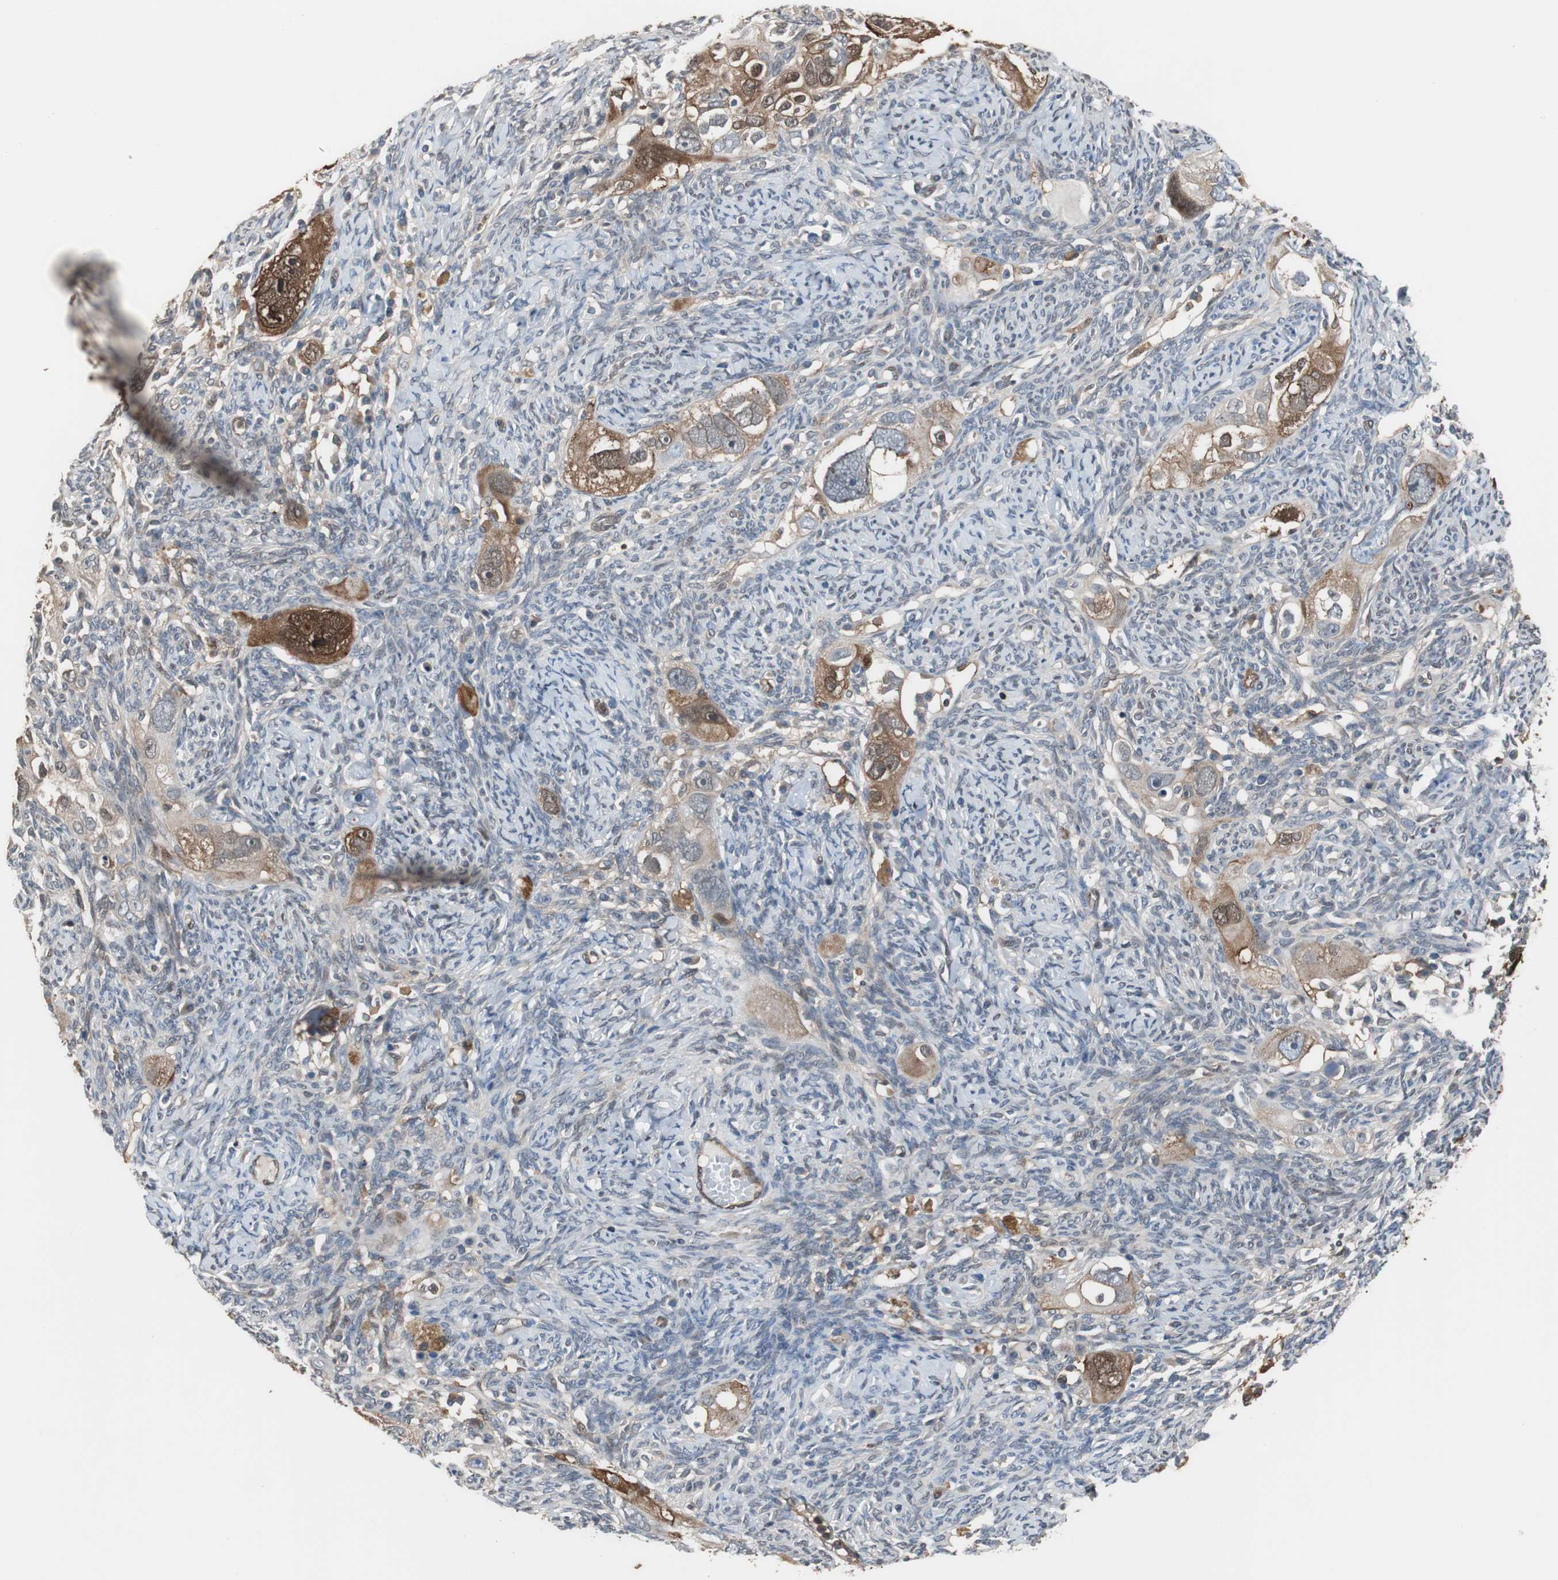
{"staining": {"intensity": "moderate", "quantity": "25%-75%", "location": "cytoplasmic/membranous"}, "tissue": "ovarian cancer", "cell_type": "Tumor cells", "image_type": "cancer", "snomed": [{"axis": "morphology", "description": "Normal tissue, NOS"}, {"axis": "morphology", "description": "Cystadenocarcinoma, serous, NOS"}, {"axis": "topography", "description": "Ovary"}], "caption": "Moderate cytoplasmic/membranous staining for a protein is present in approximately 25%-75% of tumor cells of ovarian cancer (serous cystadenocarcinoma) using immunohistochemistry (IHC).", "gene": "ANXA4", "patient": {"sex": "female", "age": 62}}